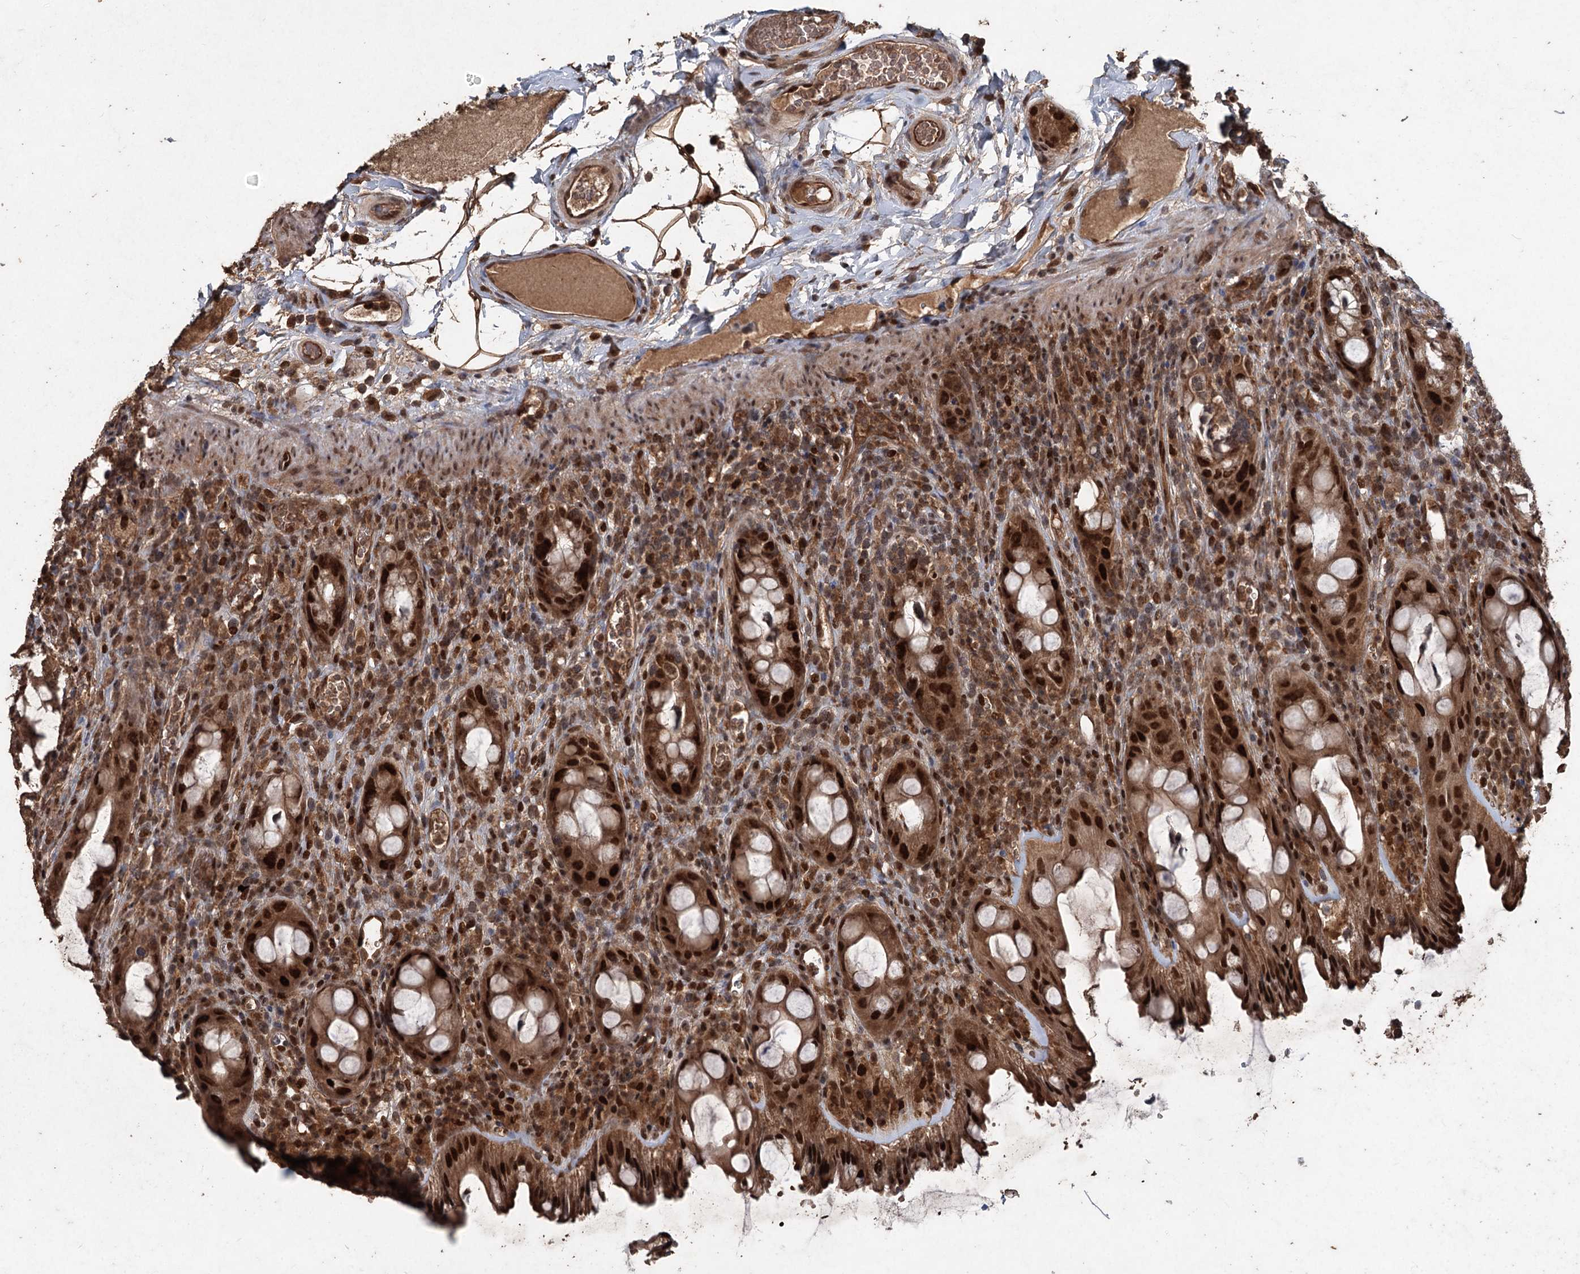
{"staining": {"intensity": "strong", "quantity": ">75%", "location": "cytoplasmic/membranous,nuclear"}, "tissue": "rectum", "cell_type": "Glandular cells", "image_type": "normal", "snomed": [{"axis": "morphology", "description": "Normal tissue, NOS"}, {"axis": "topography", "description": "Rectum"}], "caption": "Strong cytoplasmic/membranous,nuclear protein expression is present in approximately >75% of glandular cells in rectum. (brown staining indicates protein expression, while blue staining denotes nuclei).", "gene": "FBXO7", "patient": {"sex": "female", "age": 57}}